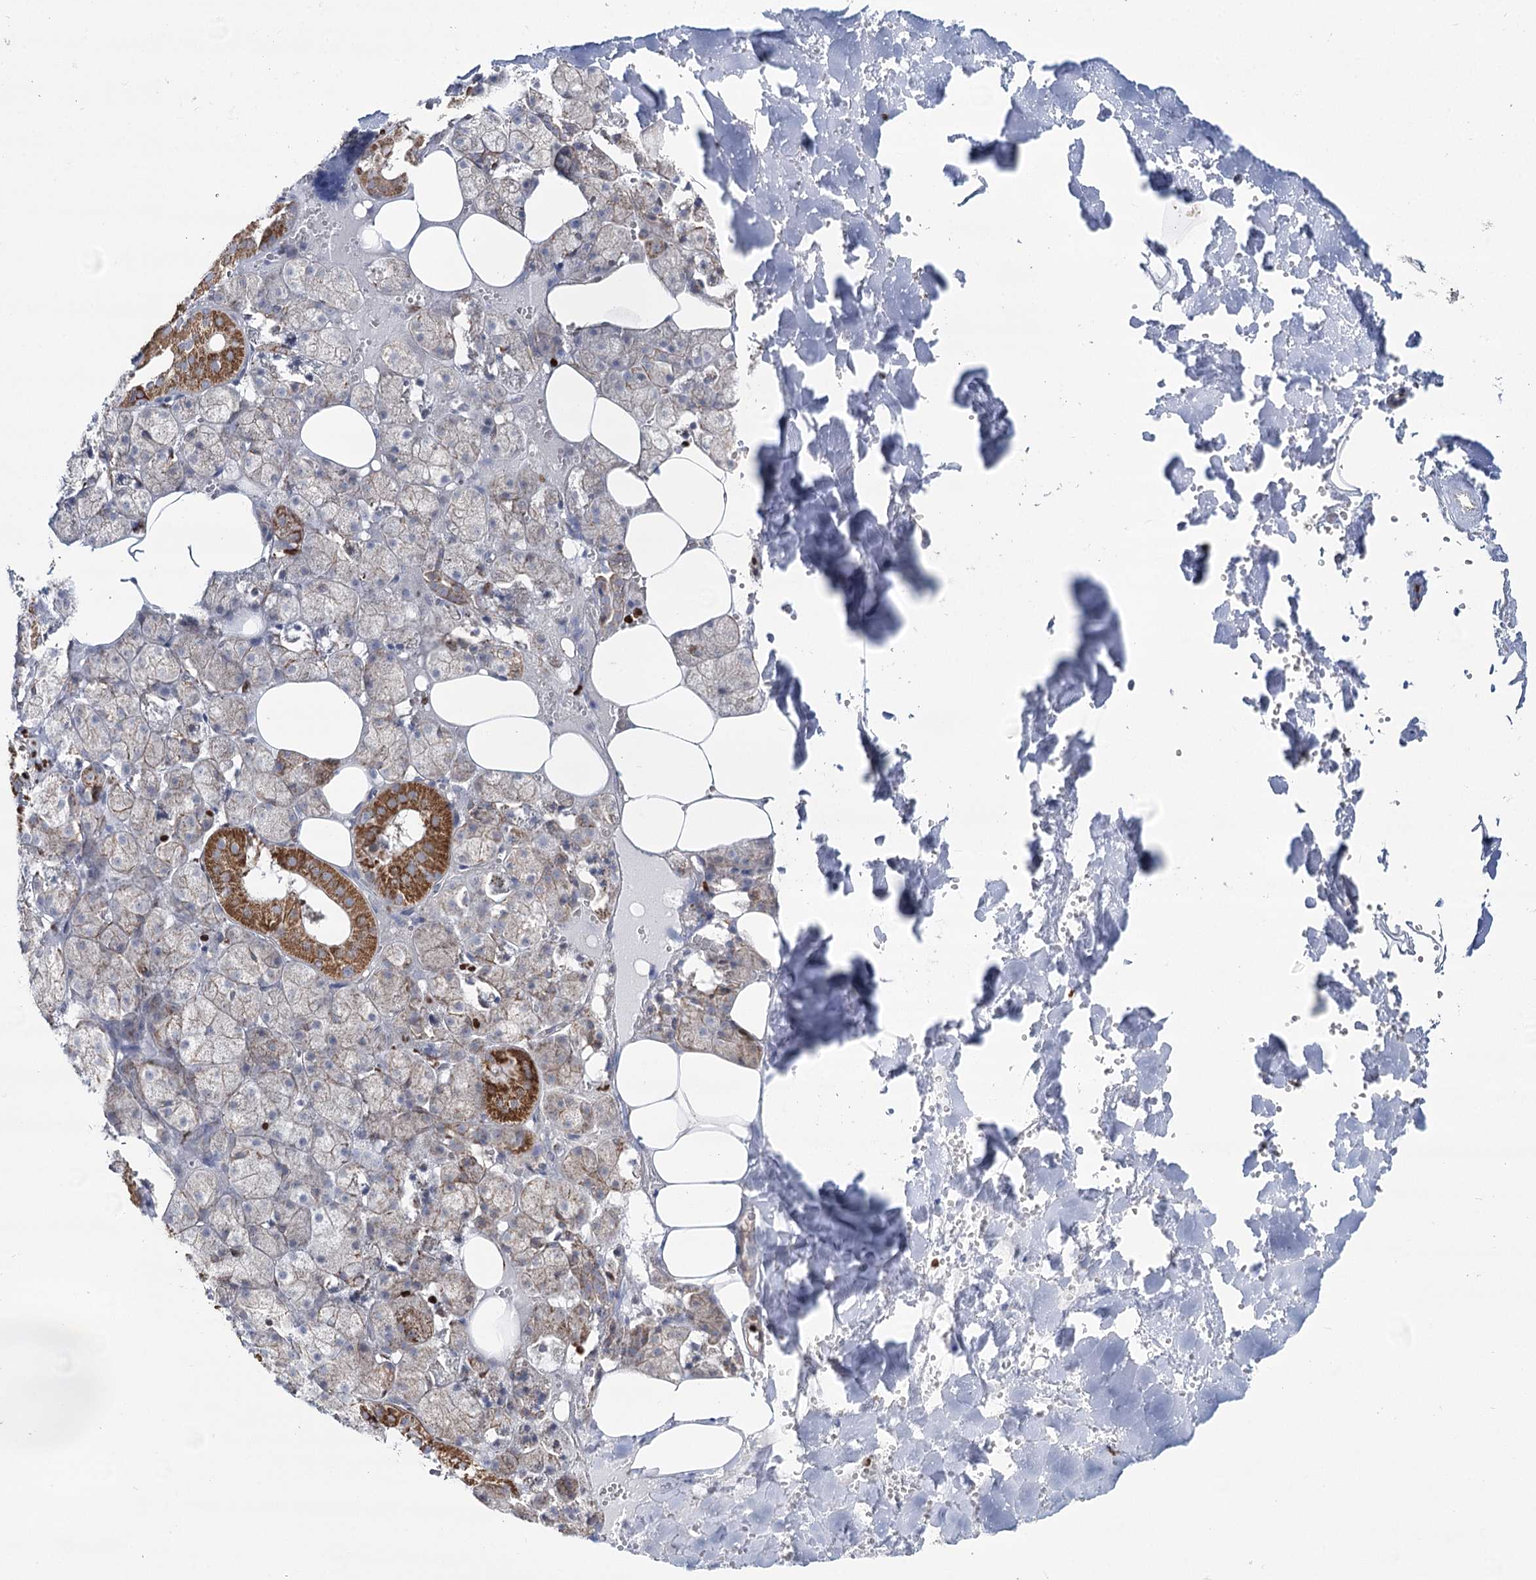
{"staining": {"intensity": "strong", "quantity": "25%-75%", "location": "cytoplasmic/membranous"}, "tissue": "salivary gland", "cell_type": "Glandular cells", "image_type": "normal", "snomed": [{"axis": "morphology", "description": "Normal tissue, NOS"}, {"axis": "topography", "description": "Salivary gland"}], "caption": "Immunohistochemistry (IHC) staining of normal salivary gland, which shows high levels of strong cytoplasmic/membranous expression in approximately 25%-75% of glandular cells indicating strong cytoplasmic/membranous protein staining. The staining was performed using DAB (brown) for protein detection and nuclei were counterstained in hematoxylin (blue).", "gene": "PDHX", "patient": {"sex": "male", "age": 62}}